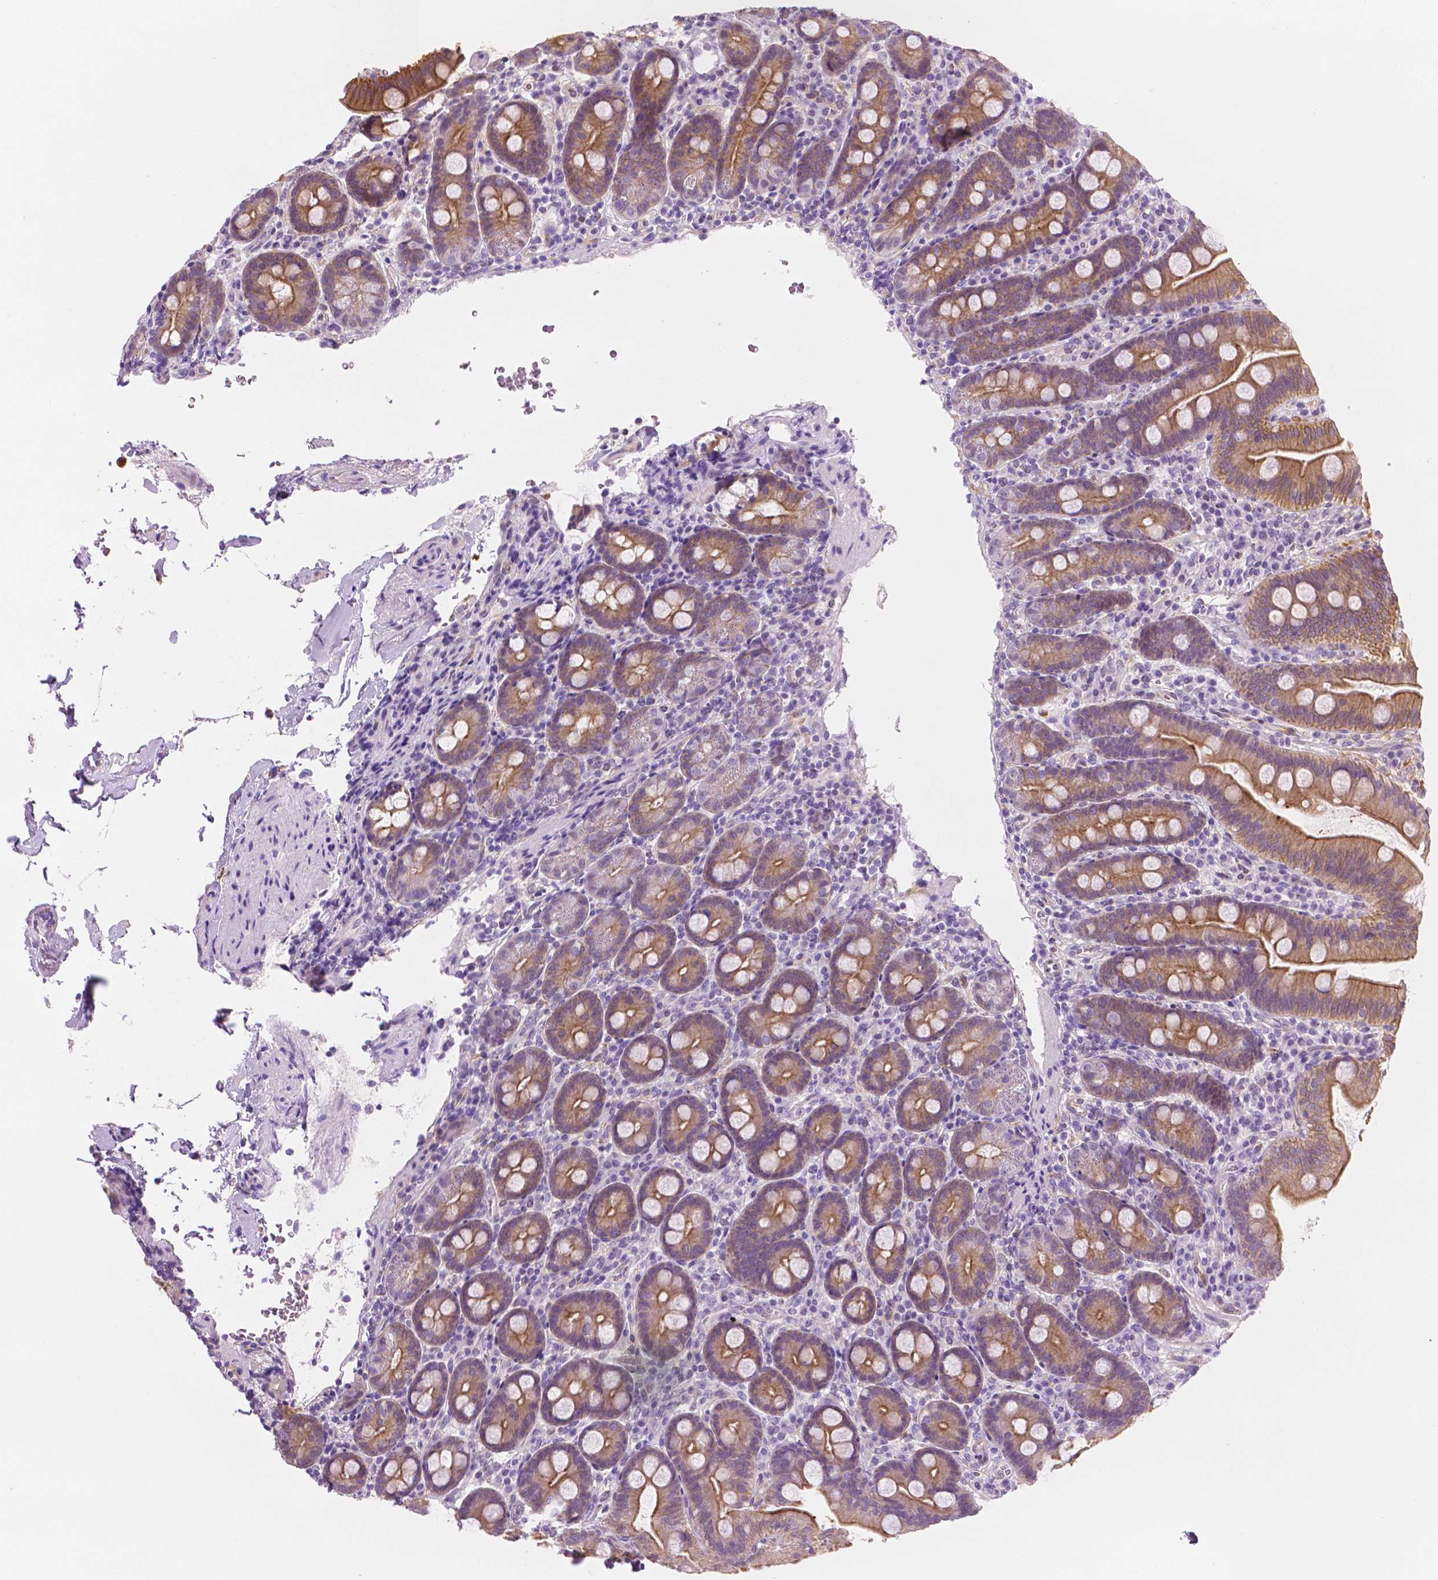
{"staining": {"intensity": "moderate", "quantity": "25%-75%", "location": "cytoplasmic/membranous"}, "tissue": "duodenum", "cell_type": "Glandular cells", "image_type": "normal", "snomed": [{"axis": "morphology", "description": "Normal tissue, NOS"}, {"axis": "topography", "description": "Duodenum"}], "caption": "A micrograph of duodenum stained for a protein displays moderate cytoplasmic/membranous brown staining in glandular cells. Using DAB (3,3'-diaminobenzidine) (brown) and hematoxylin (blue) stains, captured at high magnification using brightfield microscopy.", "gene": "EPPK1", "patient": {"sex": "male", "age": 59}}